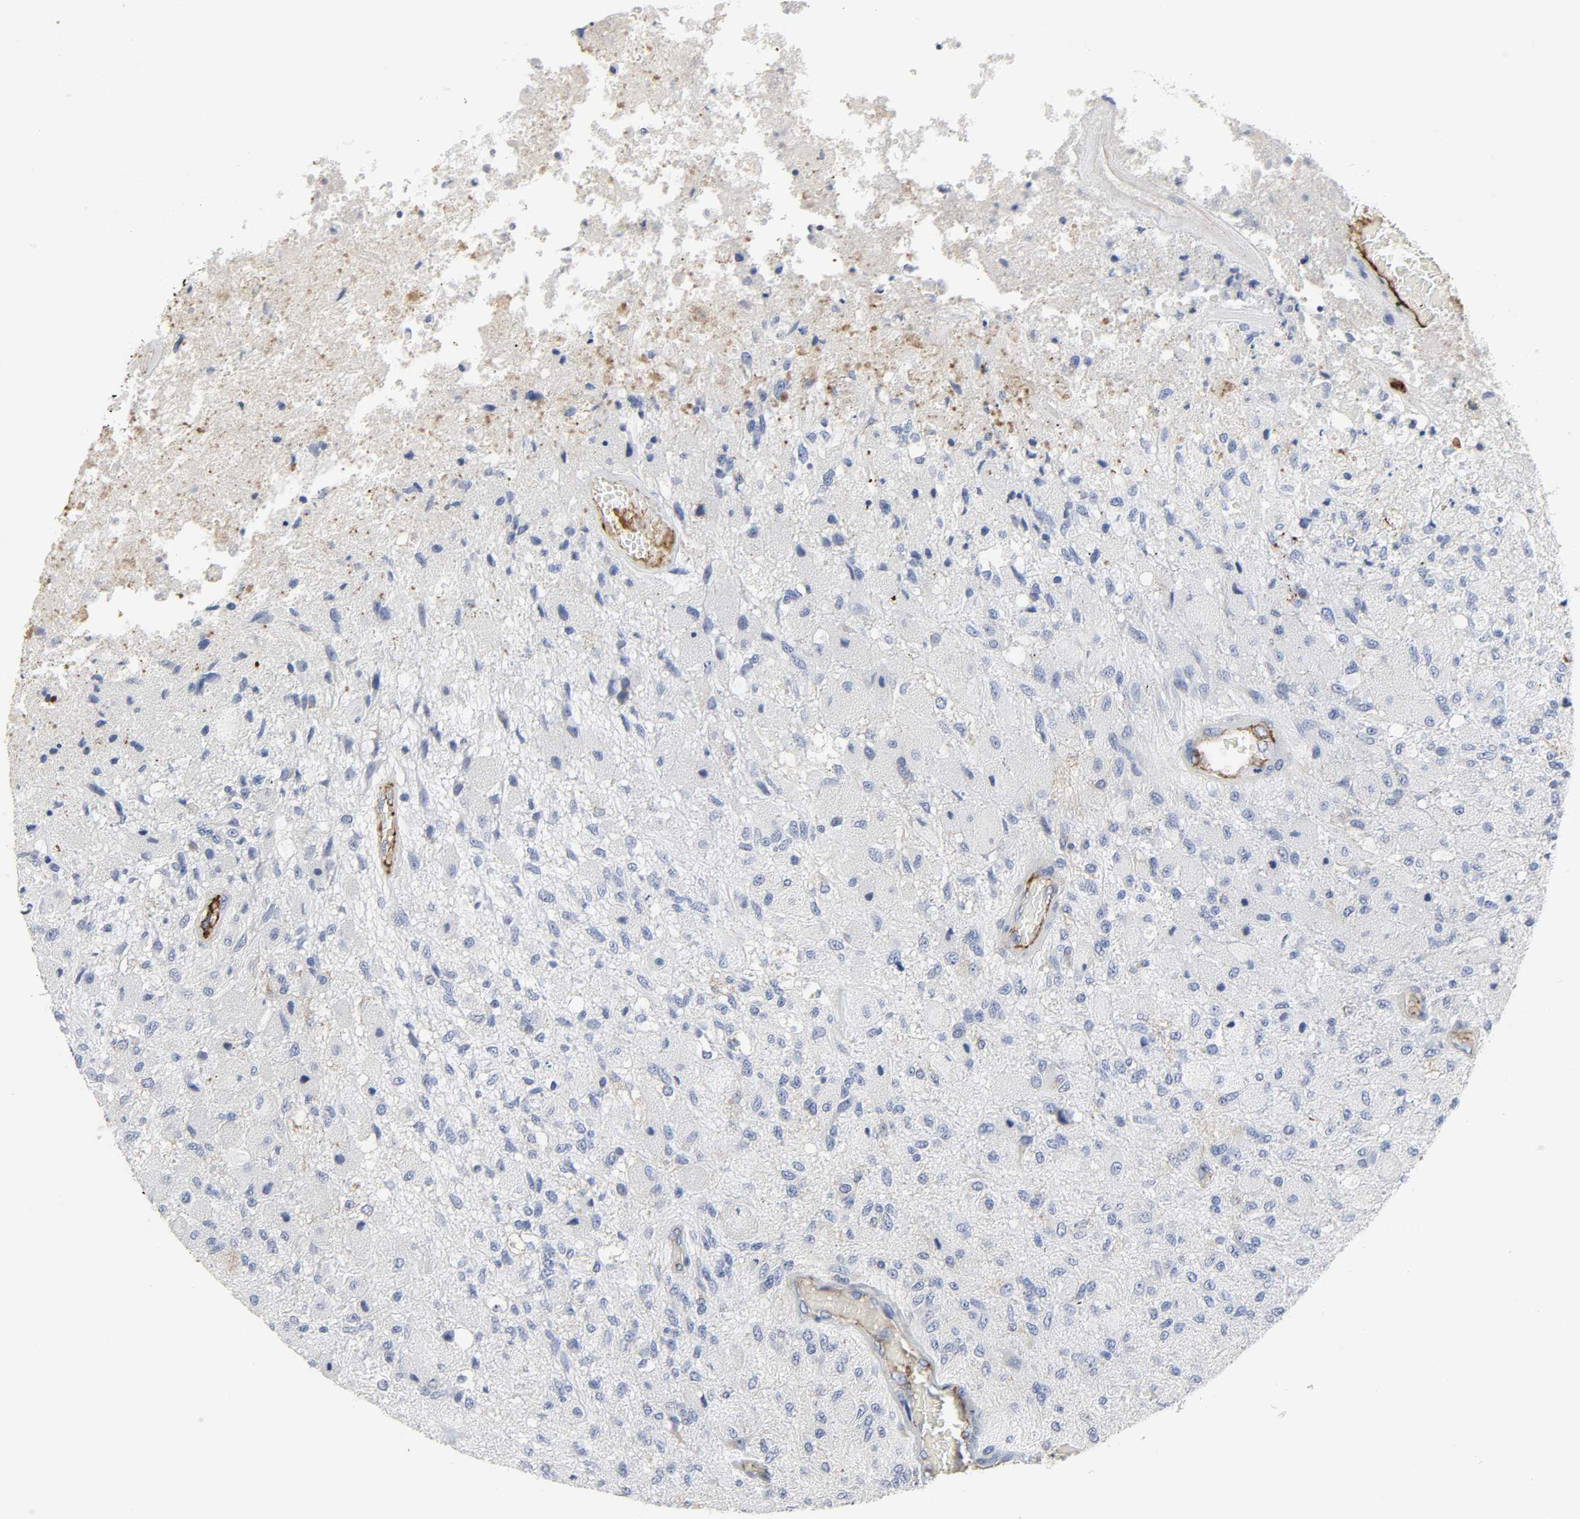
{"staining": {"intensity": "negative", "quantity": "none", "location": "none"}, "tissue": "glioma", "cell_type": "Tumor cells", "image_type": "cancer", "snomed": [{"axis": "morphology", "description": "Normal tissue, NOS"}, {"axis": "morphology", "description": "Glioma, malignant, High grade"}, {"axis": "topography", "description": "Cerebral cortex"}], "caption": "IHC histopathology image of human glioma stained for a protein (brown), which reveals no expression in tumor cells. (DAB immunohistochemistry with hematoxylin counter stain).", "gene": "PECAM1", "patient": {"sex": "male", "age": 77}}